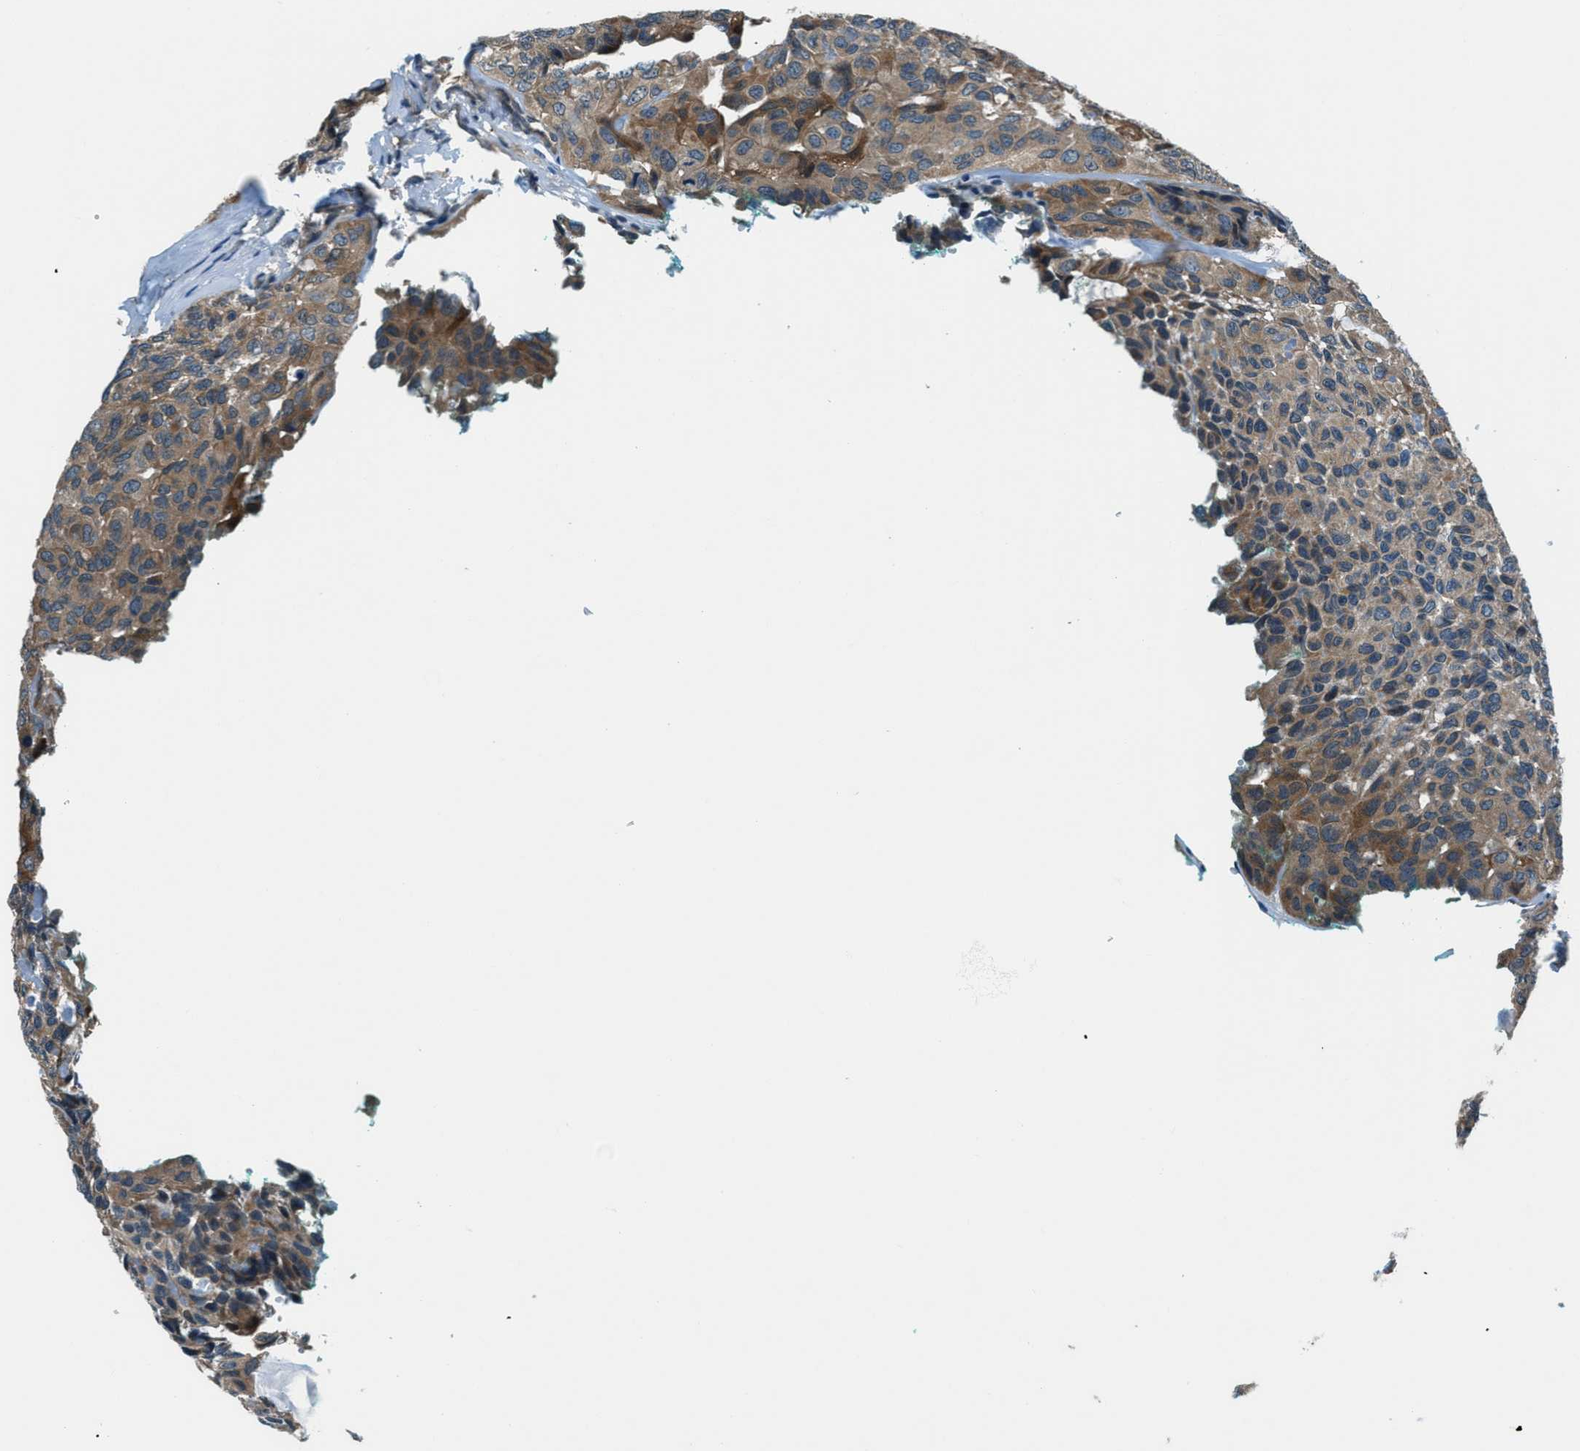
{"staining": {"intensity": "moderate", "quantity": ">75%", "location": "cytoplasmic/membranous"}, "tissue": "head and neck cancer", "cell_type": "Tumor cells", "image_type": "cancer", "snomed": [{"axis": "morphology", "description": "Adenocarcinoma, NOS"}, {"axis": "topography", "description": "Salivary gland, NOS"}, {"axis": "topography", "description": "Head-Neck"}], "caption": "Immunohistochemical staining of human head and neck cancer (adenocarcinoma) reveals medium levels of moderate cytoplasmic/membranous protein expression in approximately >75% of tumor cells.", "gene": "HEBP2", "patient": {"sex": "female", "age": 76}}